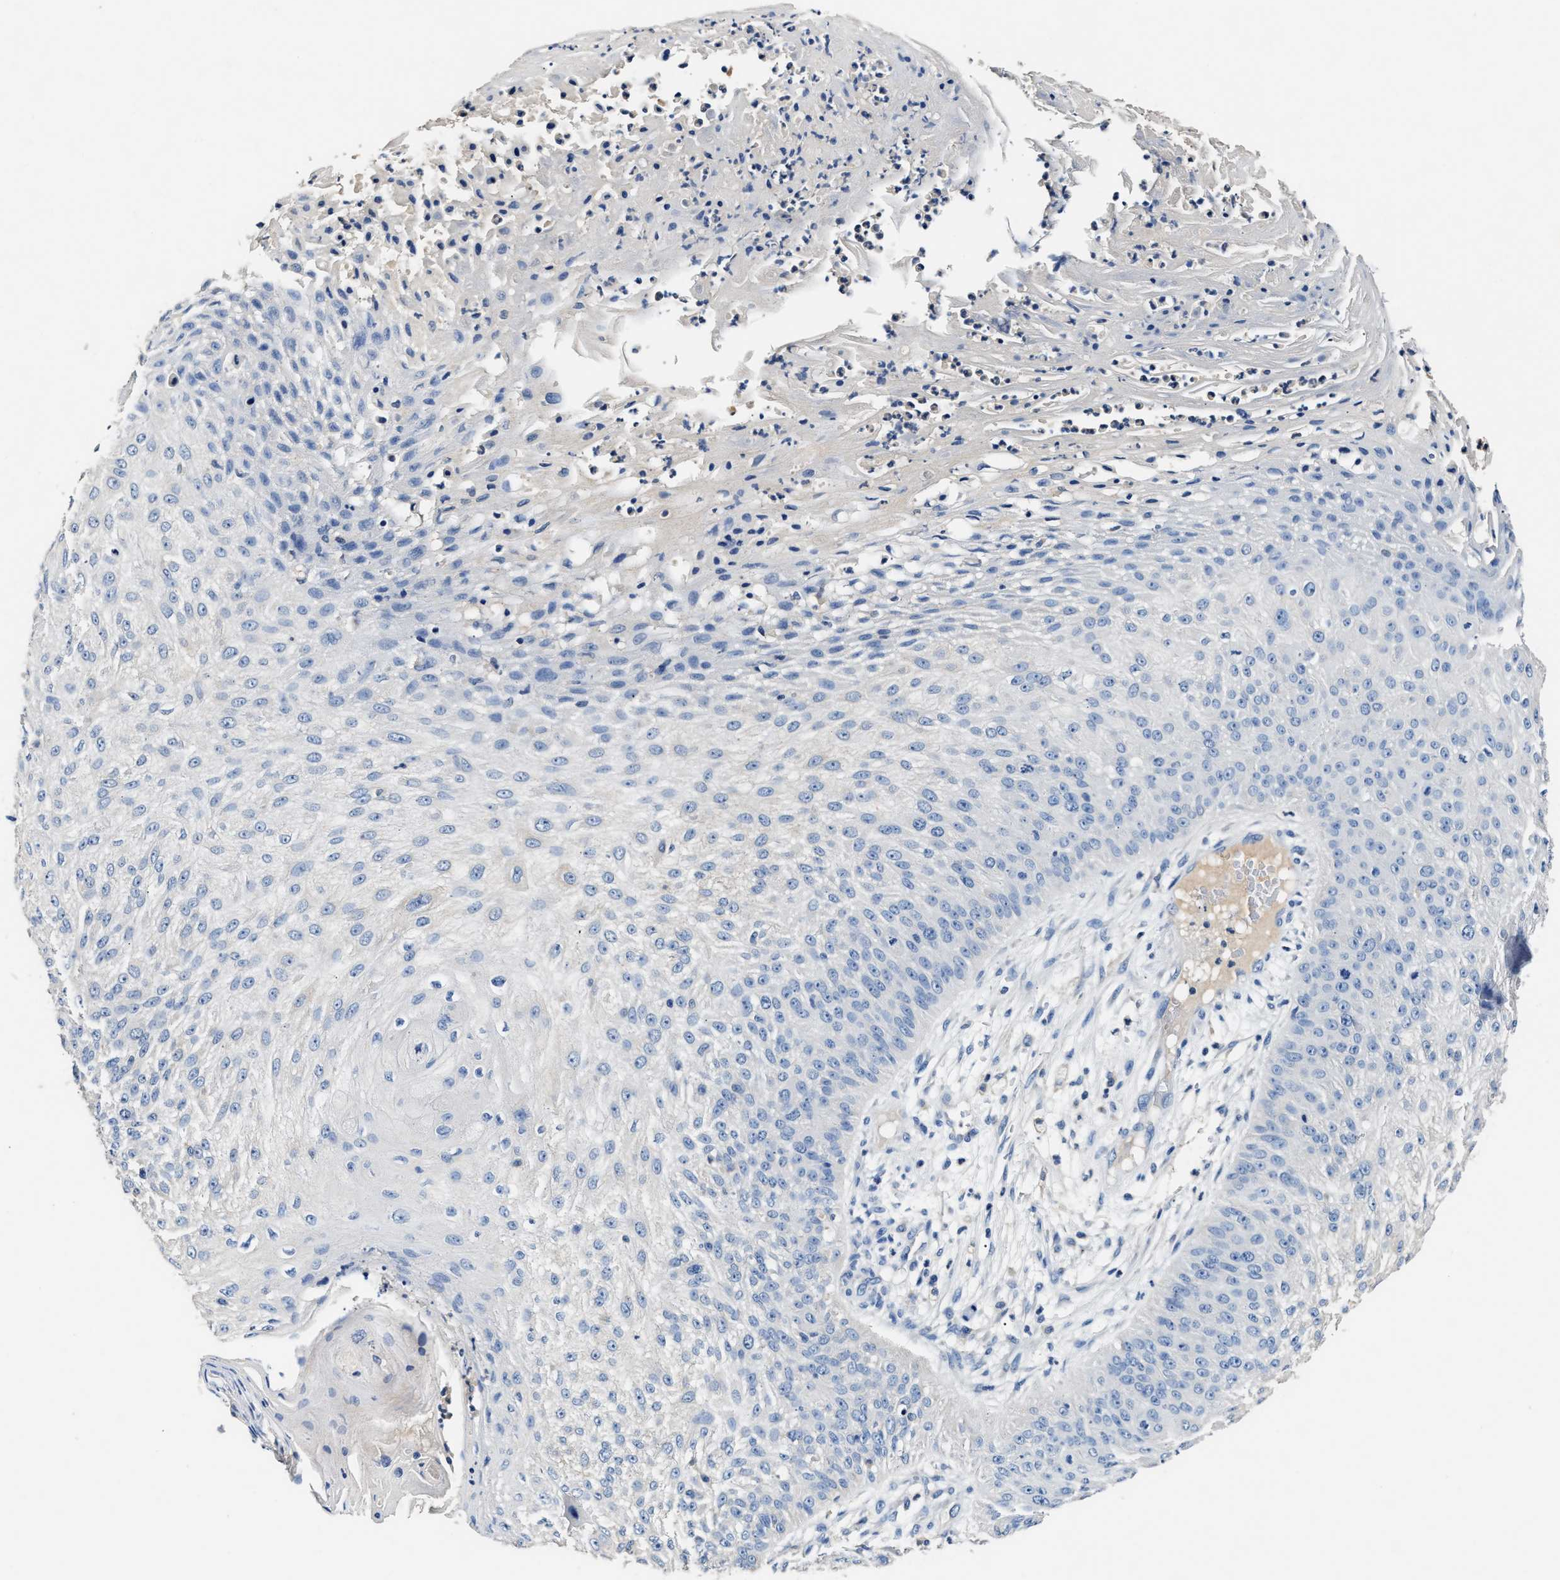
{"staining": {"intensity": "negative", "quantity": "none", "location": "none"}, "tissue": "skin cancer", "cell_type": "Tumor cells", "image_type": "cancer", "snomed": [{"axis": "morphology", "description": "Squamous cell carcinoma, NOS"}, {"axis": "topography", "description": "Skin"}], "caption": "Protein analysis of skin cancer demonstrates no significant expression in tumor cells.", "gene": "SLCO2B1", "patient": {"sex": "female", "age": 80}}